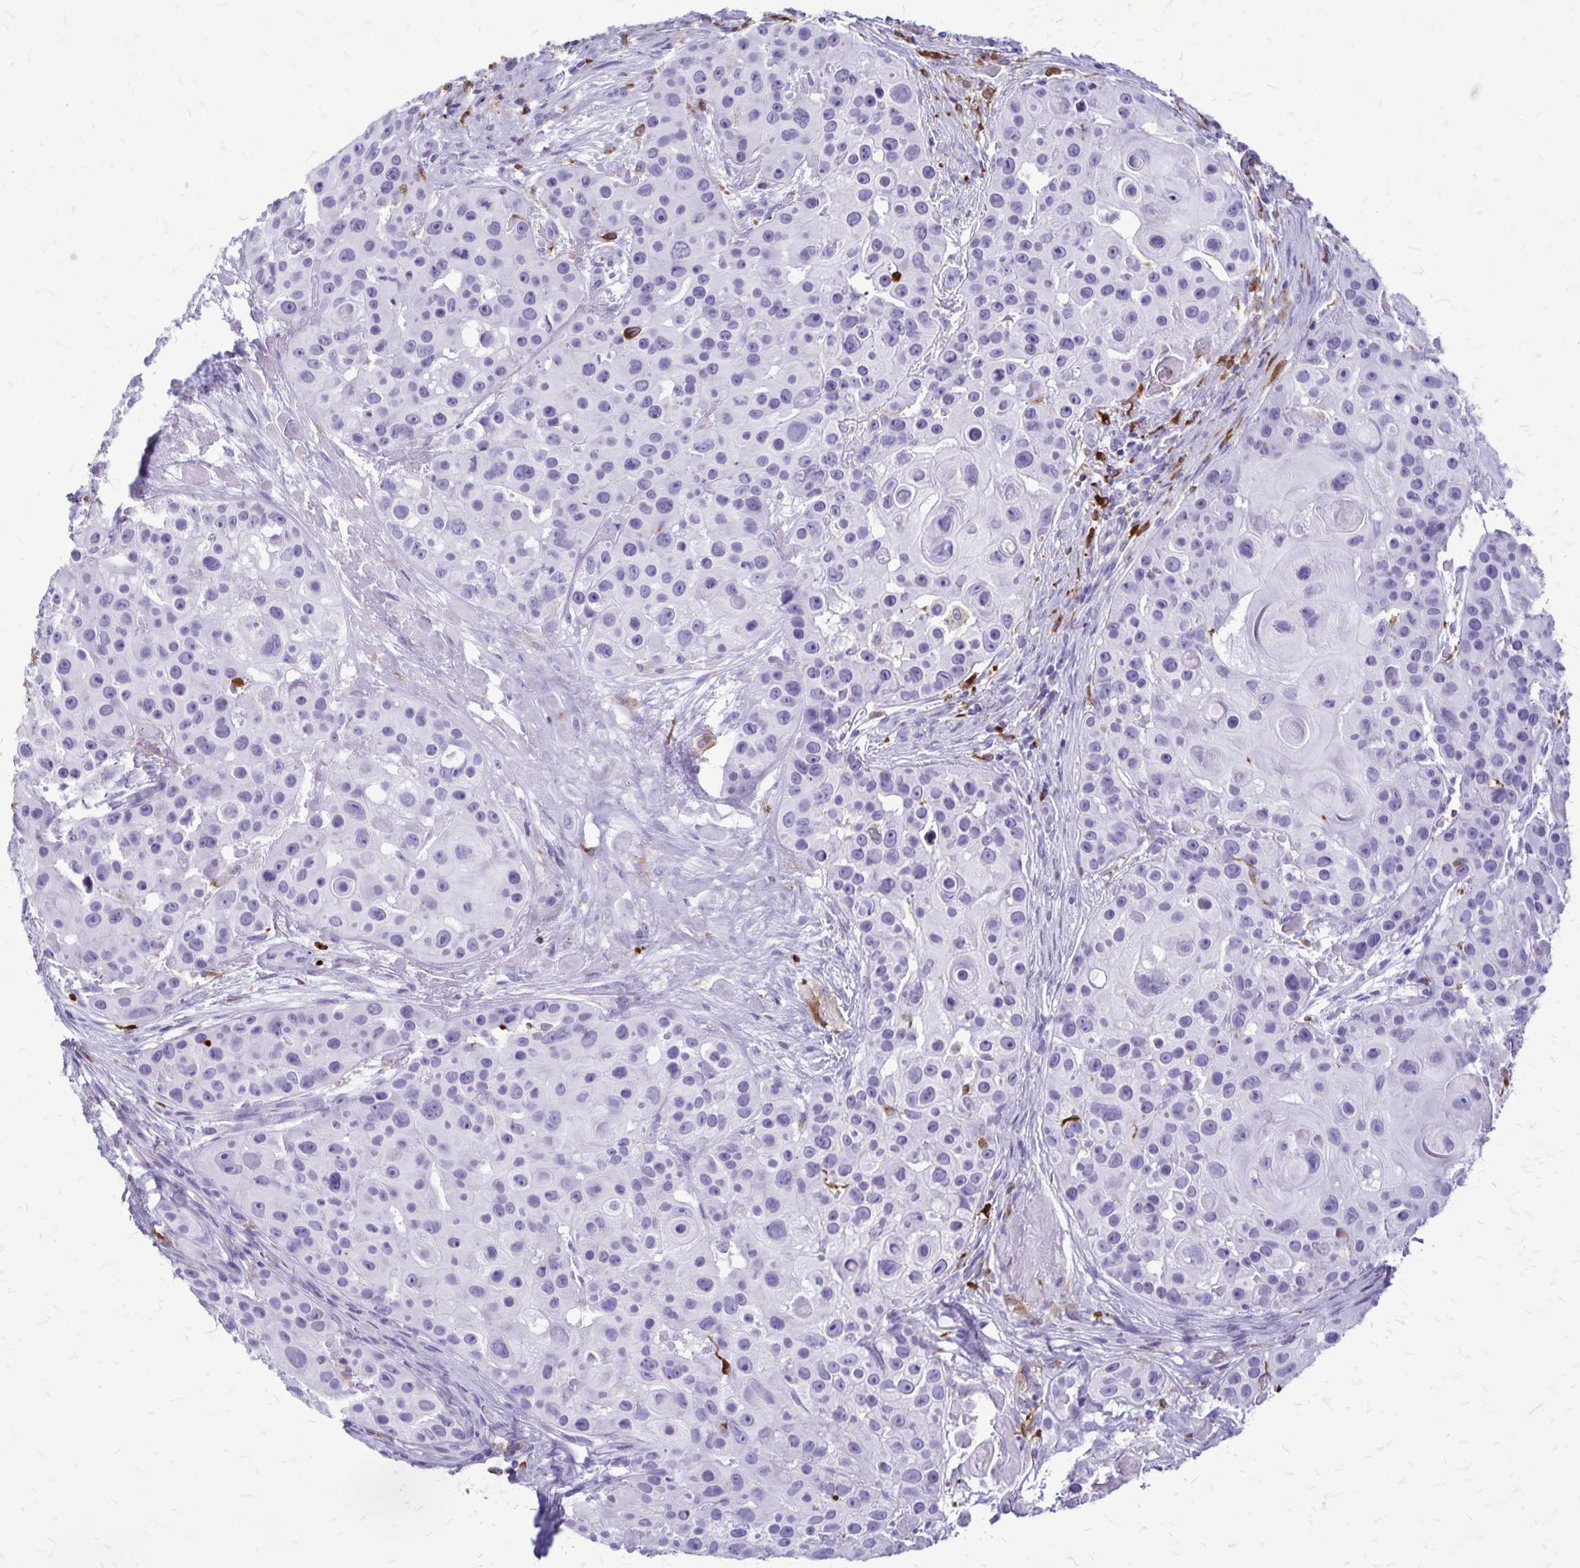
{"staining": {"intensity": "negative", "quantity": "none", "location": "none"}, "tissue": "skin cancer", "cell_type": "Tumor cells", "image_type": "cancer", "snomed": [{"axis": "morphology", "description": "Squamous cell carcinoma, NOS"}, {"axis": "topography", "description": "Skin"}], "caption": "IHC micrograph of skin cancer stained for a protein (brown), which demonstrates no positivity in tumor cells. The staining was performed using DAB to visualize the protein expression in brown, while the nuclei were stained in blue with hematoxylin (Magnification: 20x).", "gene": "RTN1", "patient": {"sex": "male", "age": 92}}